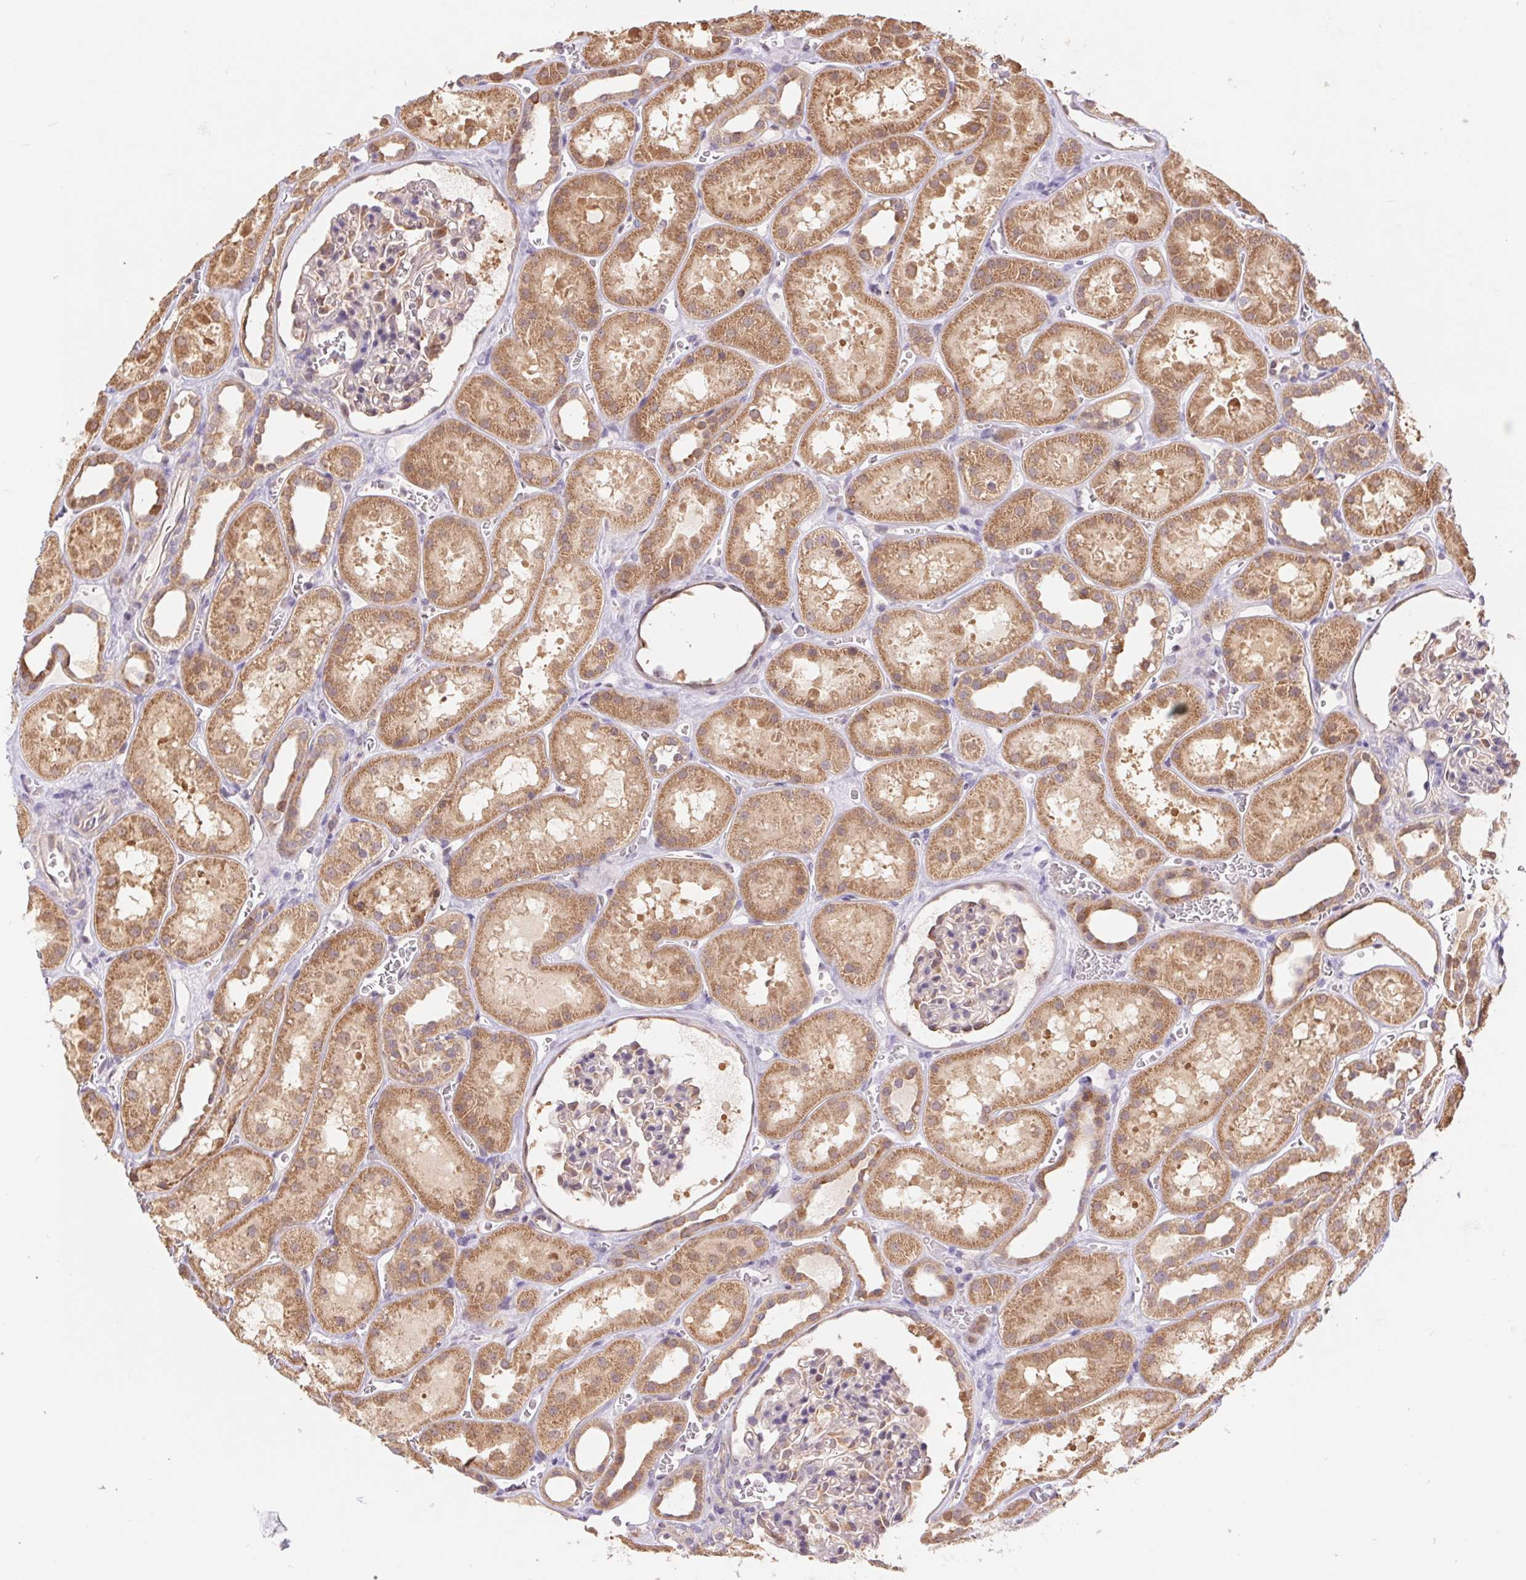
{"staining": {"intensity": "weak", "quantity": "25%-75%", "location": "cytoplasmic/membranous"}, "tissue": "kidney", "cell_type": "Cells in glomeruli", "image_type": "normal", "snomed": [{"axis": "morphology", "description": "Normal tissue, NOS"}, {"axis": "topography", "description": "Kidney"}], "caption": "Kidney stained with immunohistochemistry demonstrates weak cytoplasmic/membranous staining in about 25%-75% of cells in glomeruli. (DAB (3,3'-diaminobenzidine) = brown stain, brightfield microscopy at high magnification).", "gene": "RRM1", "patient": {"sex": "female", "age": 41}}